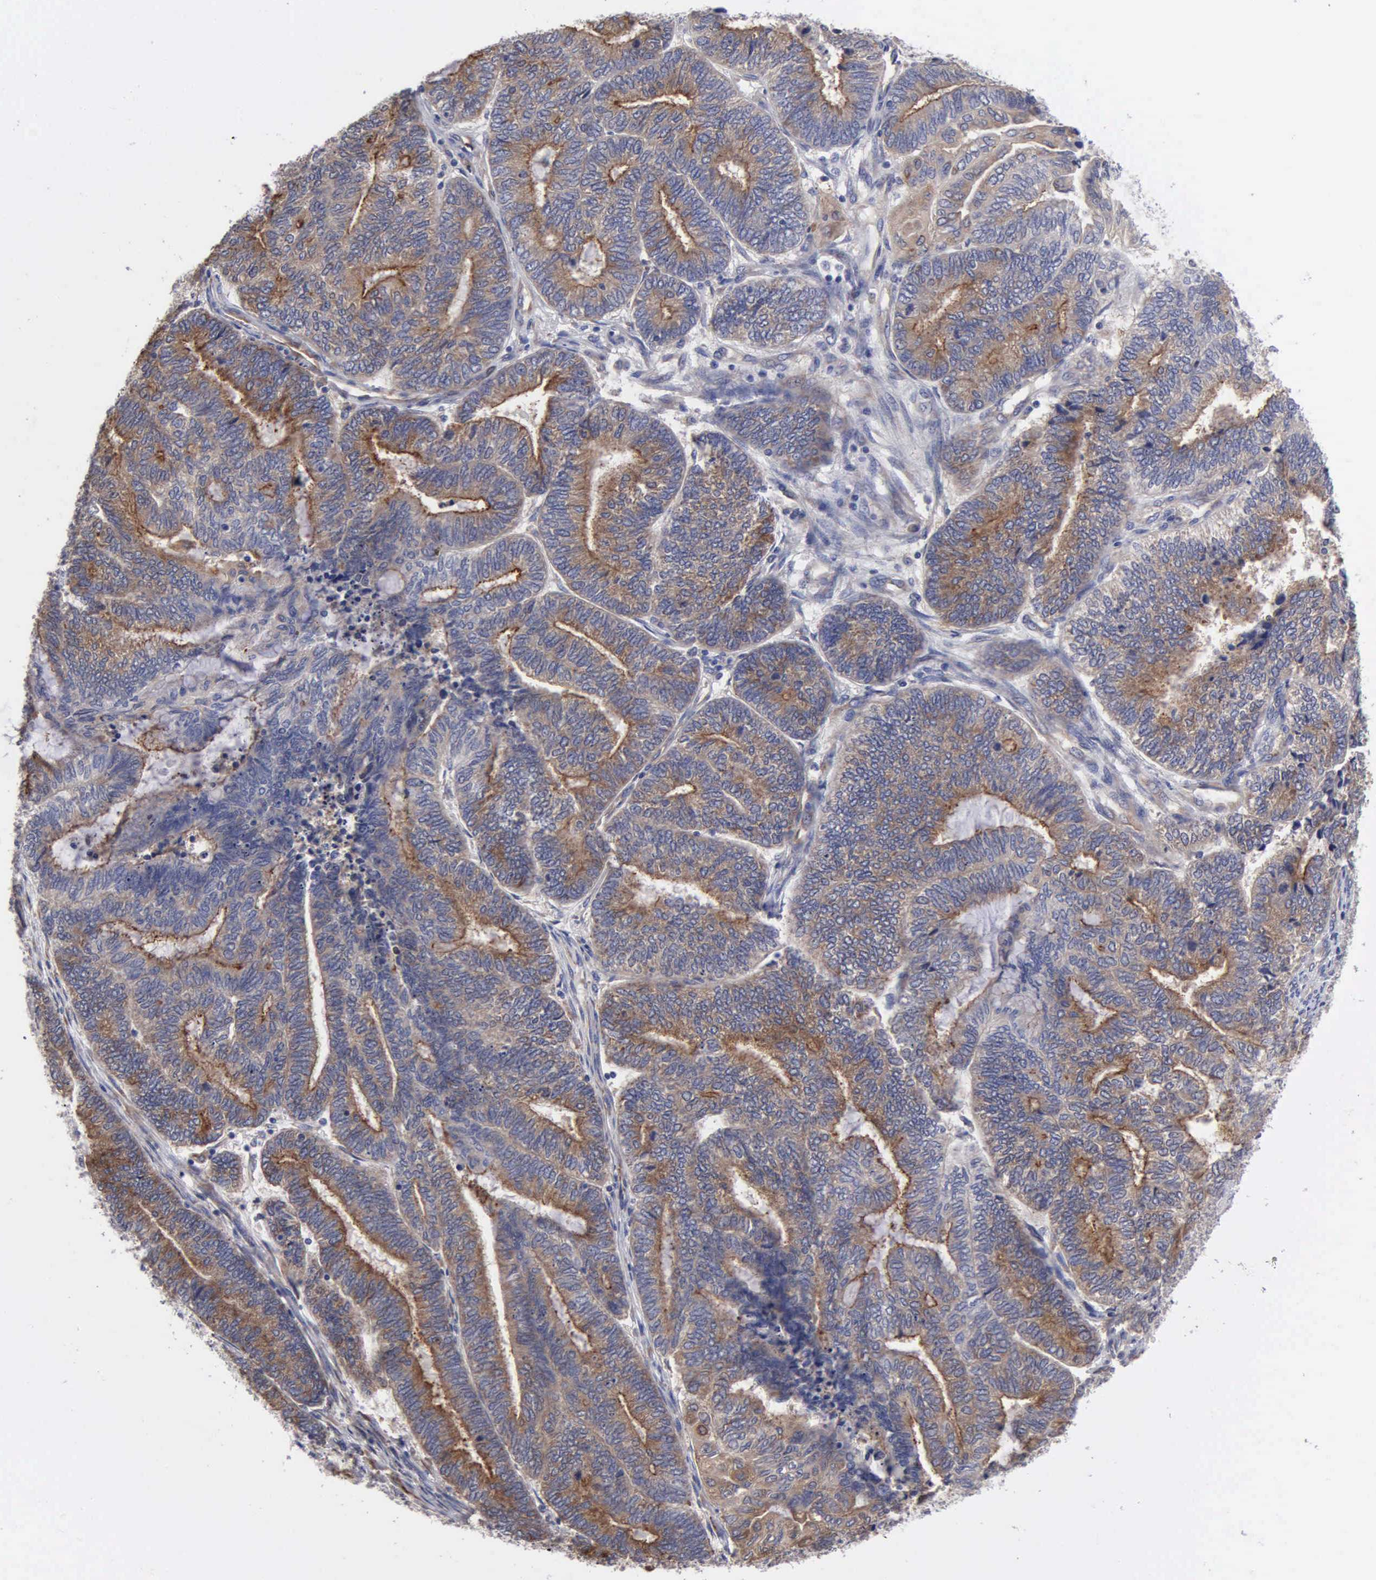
{"staining": {"intensity": "moderate", "quantity": ">75%", "location": "cytoplasmic/membranous"}, "tissue": "endometrial cancer", "cell_type": "Tumor cells", "image_type": "cancer", "snomed": [{"axis": "morphology", "description": "Adenocarcinoma, NOS"}, {"axis": "topography", "description": "Uterus"}, {"axis": "topography", "description": "Endometrium"}], "caption": "Endometrial cancer (adenocarcinoma) stained for a protein exhibits moderate cytoplasmic/membranous positivity in tumor cells.", "gene": "RDX", "patient": {"sex": "female", "age": 70}}